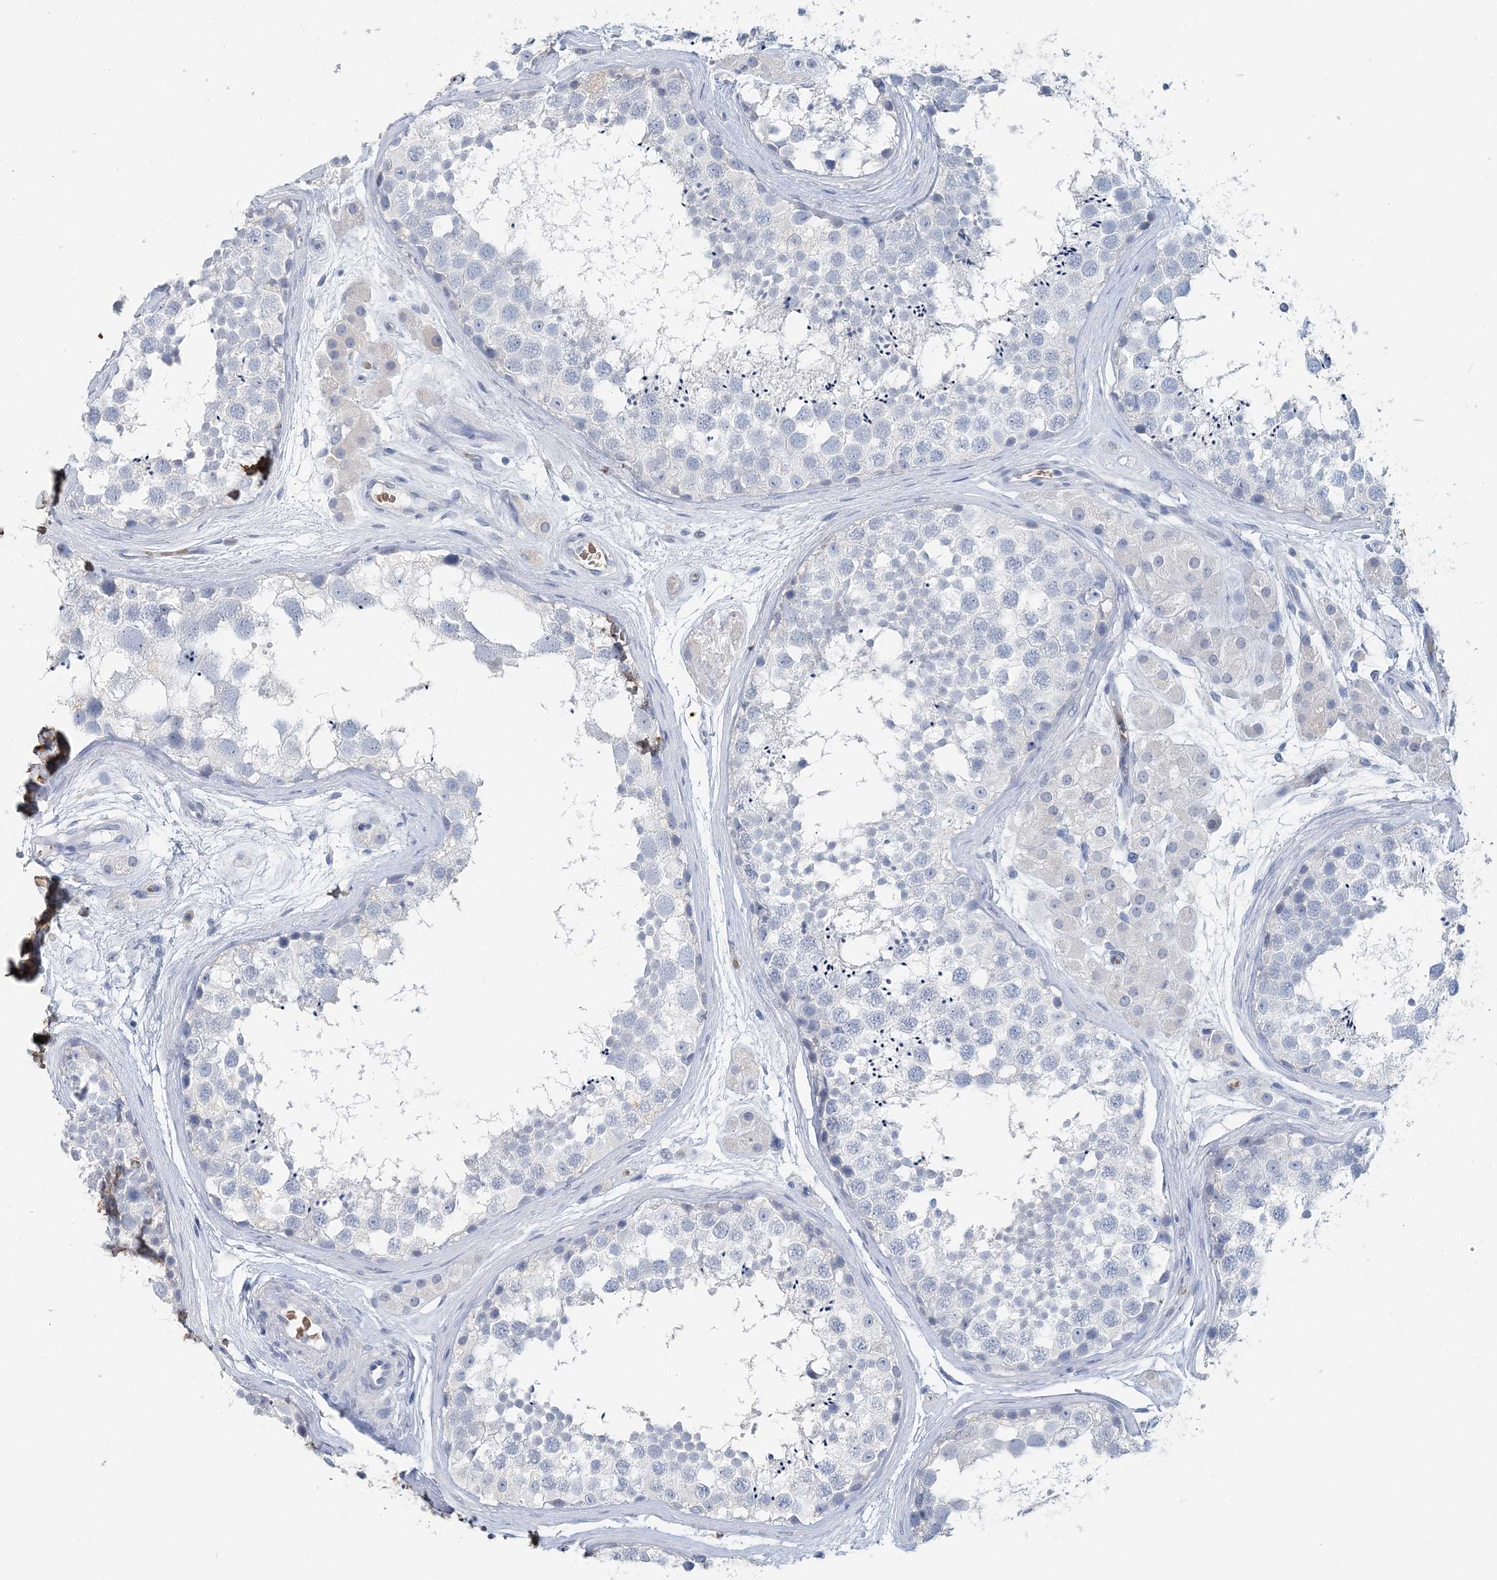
{"staining": {"intensity": "negative", "quantity": "none", "location": "none"}, "tissue": "testis", "cell_type": "Cells in seminiferous ducts", "image_type": "normal", "snomed": [{"axis": "morphology", "description": "Normal tissue, NOS"}, {"axis": "topography", "description": "Testis"}], "caption": "DAB immunohistochemical staining of benign testis exhibits no significant staining in cells in seminiferous ducts.", "gene": "HBD", "patient": {"sex": "male", "age": 56}}